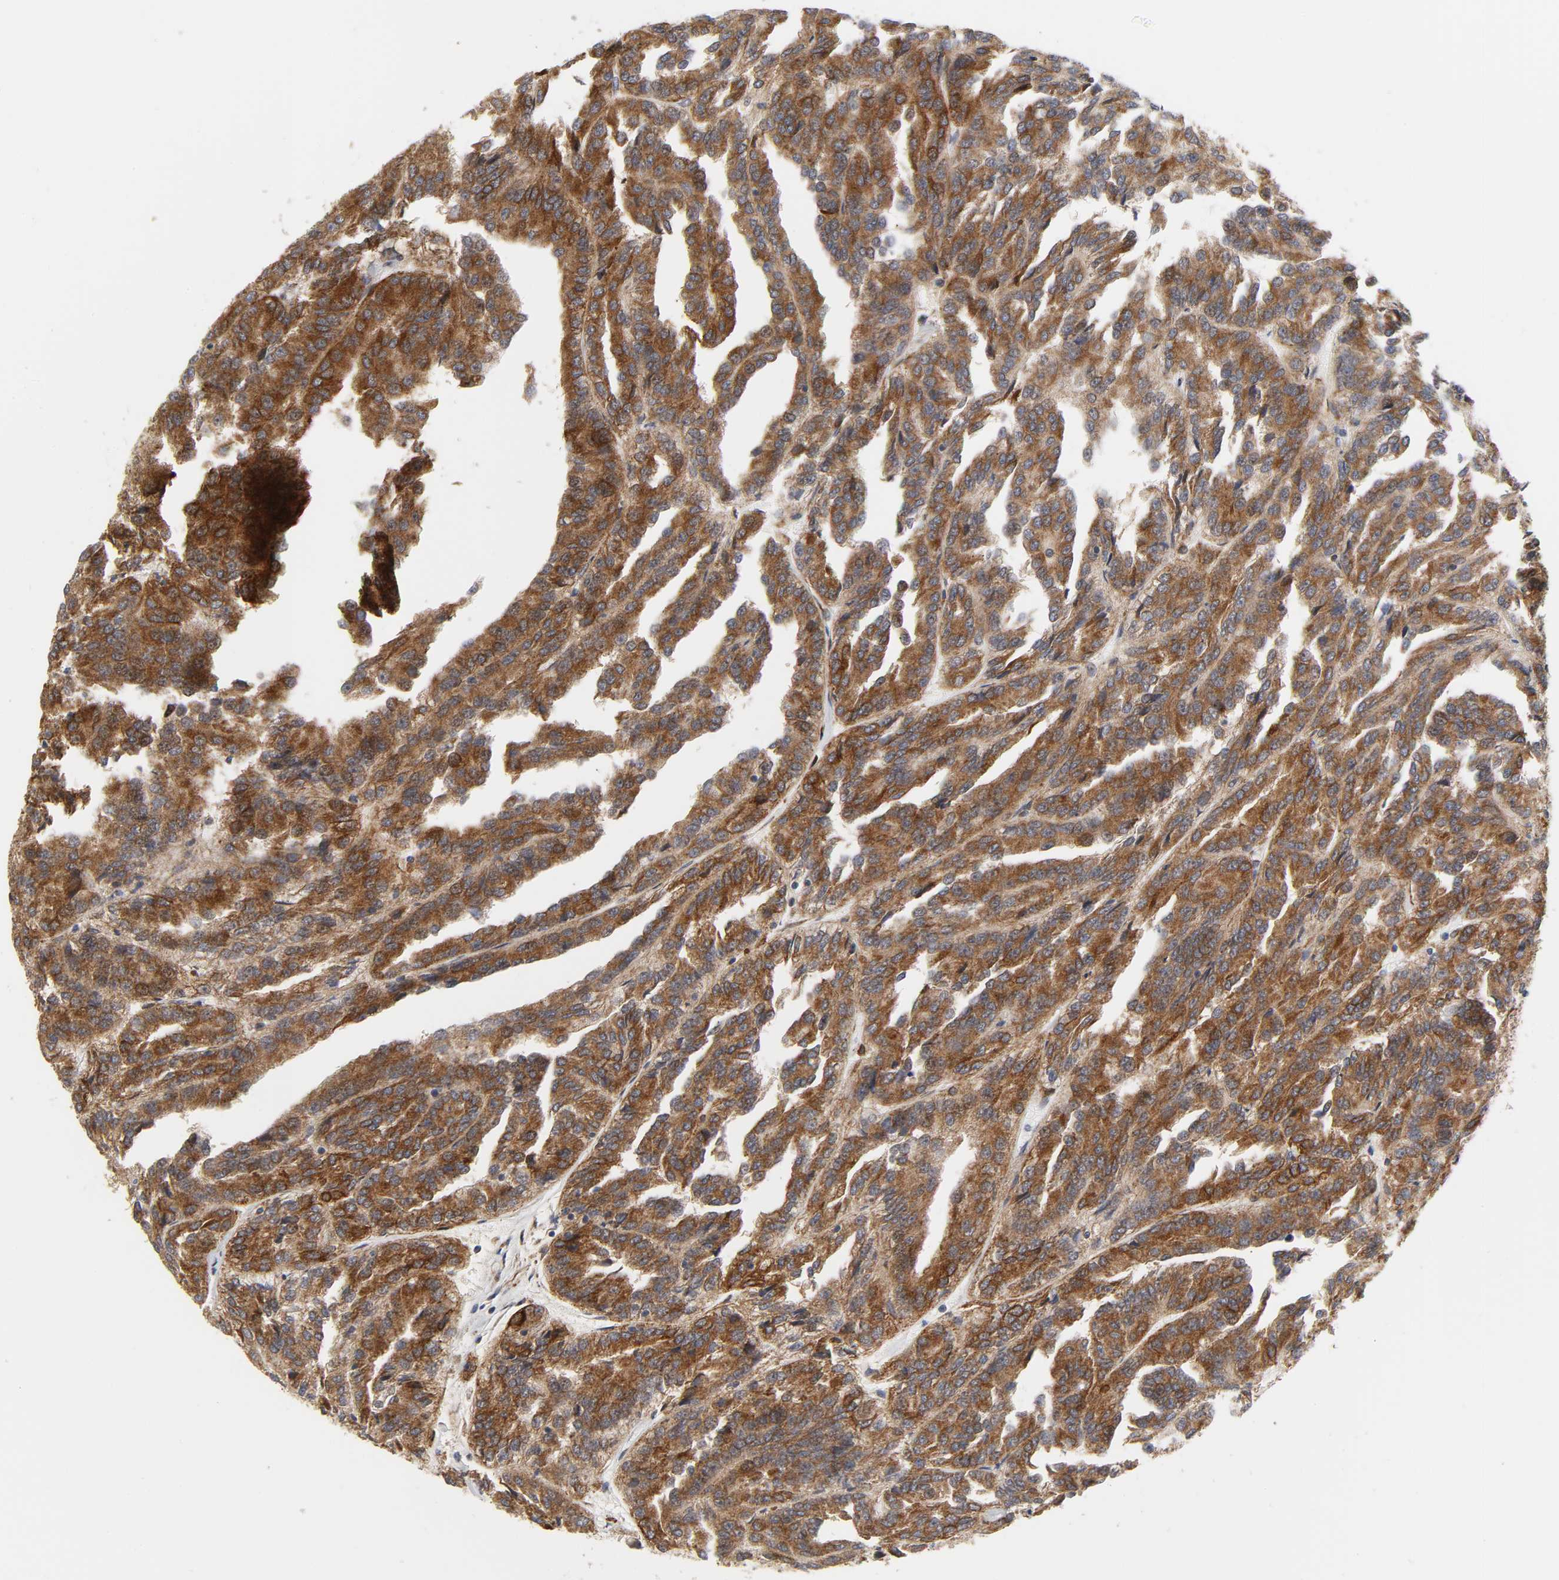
{"staining": {"intensity": "strong", "quantity": ">75%", "location": "cytoplasmic/membranous"}, "tissue": "renal cancer", "cell_type": "Tumor cells", "image_type": "cancer", "snomed": [{"axis": "morphology", "description": "Adenocarcinoma, NOS"}, {"axis": "topography", "description": "Kidney"}], "caption": "DAB immunohistochemical staining of human adenocarcinoma (renal) exhibits strong cytoplasmic/membranous protein expression in about >75% of tumor cells.", "gene": "BAX", "patient": {"sex": "male", "age": 46}}